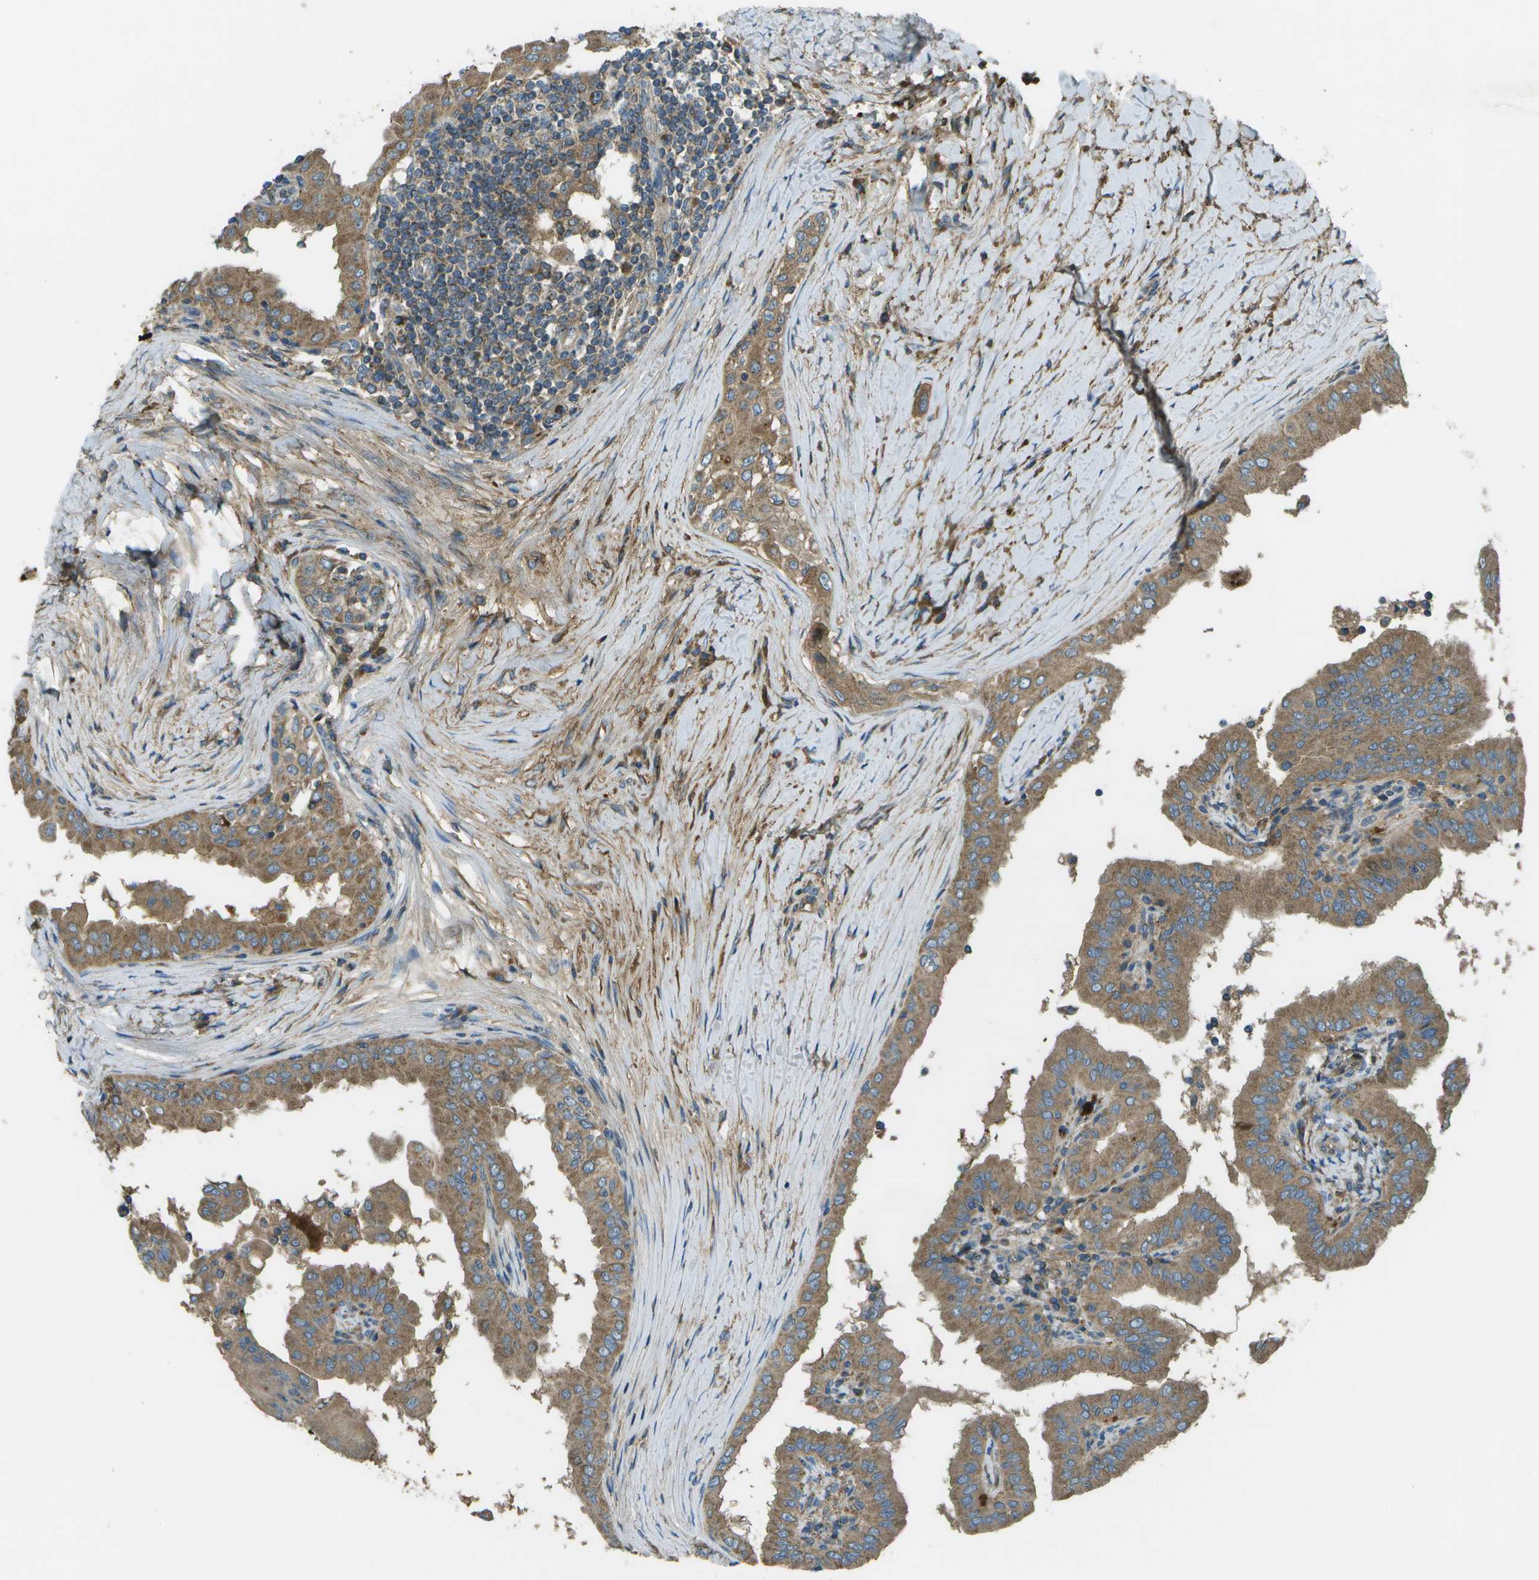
{"staining": {"intensity": "moderate", "quantity": ">75%", "location": "cytoplasmic/membranous"}, "tissue": "thyroid cancer", "cell_type": "Tumor cells", "image_type": "cancer", "snomed": [{"axis": "morphology", "description": "Papillary adenocarcinoma, NOS"}, {"axis": "topography", "description": "Thyroid gland"}], "caption": "The image shows a brown stain indicating the presence of a protein in the cytoplasmic/membranous of tumor cells in thyroid cancer (papillary adenocarcinoma).", "gene": "PXYLP1", "patient": {"sex": "male", "age": 33}}